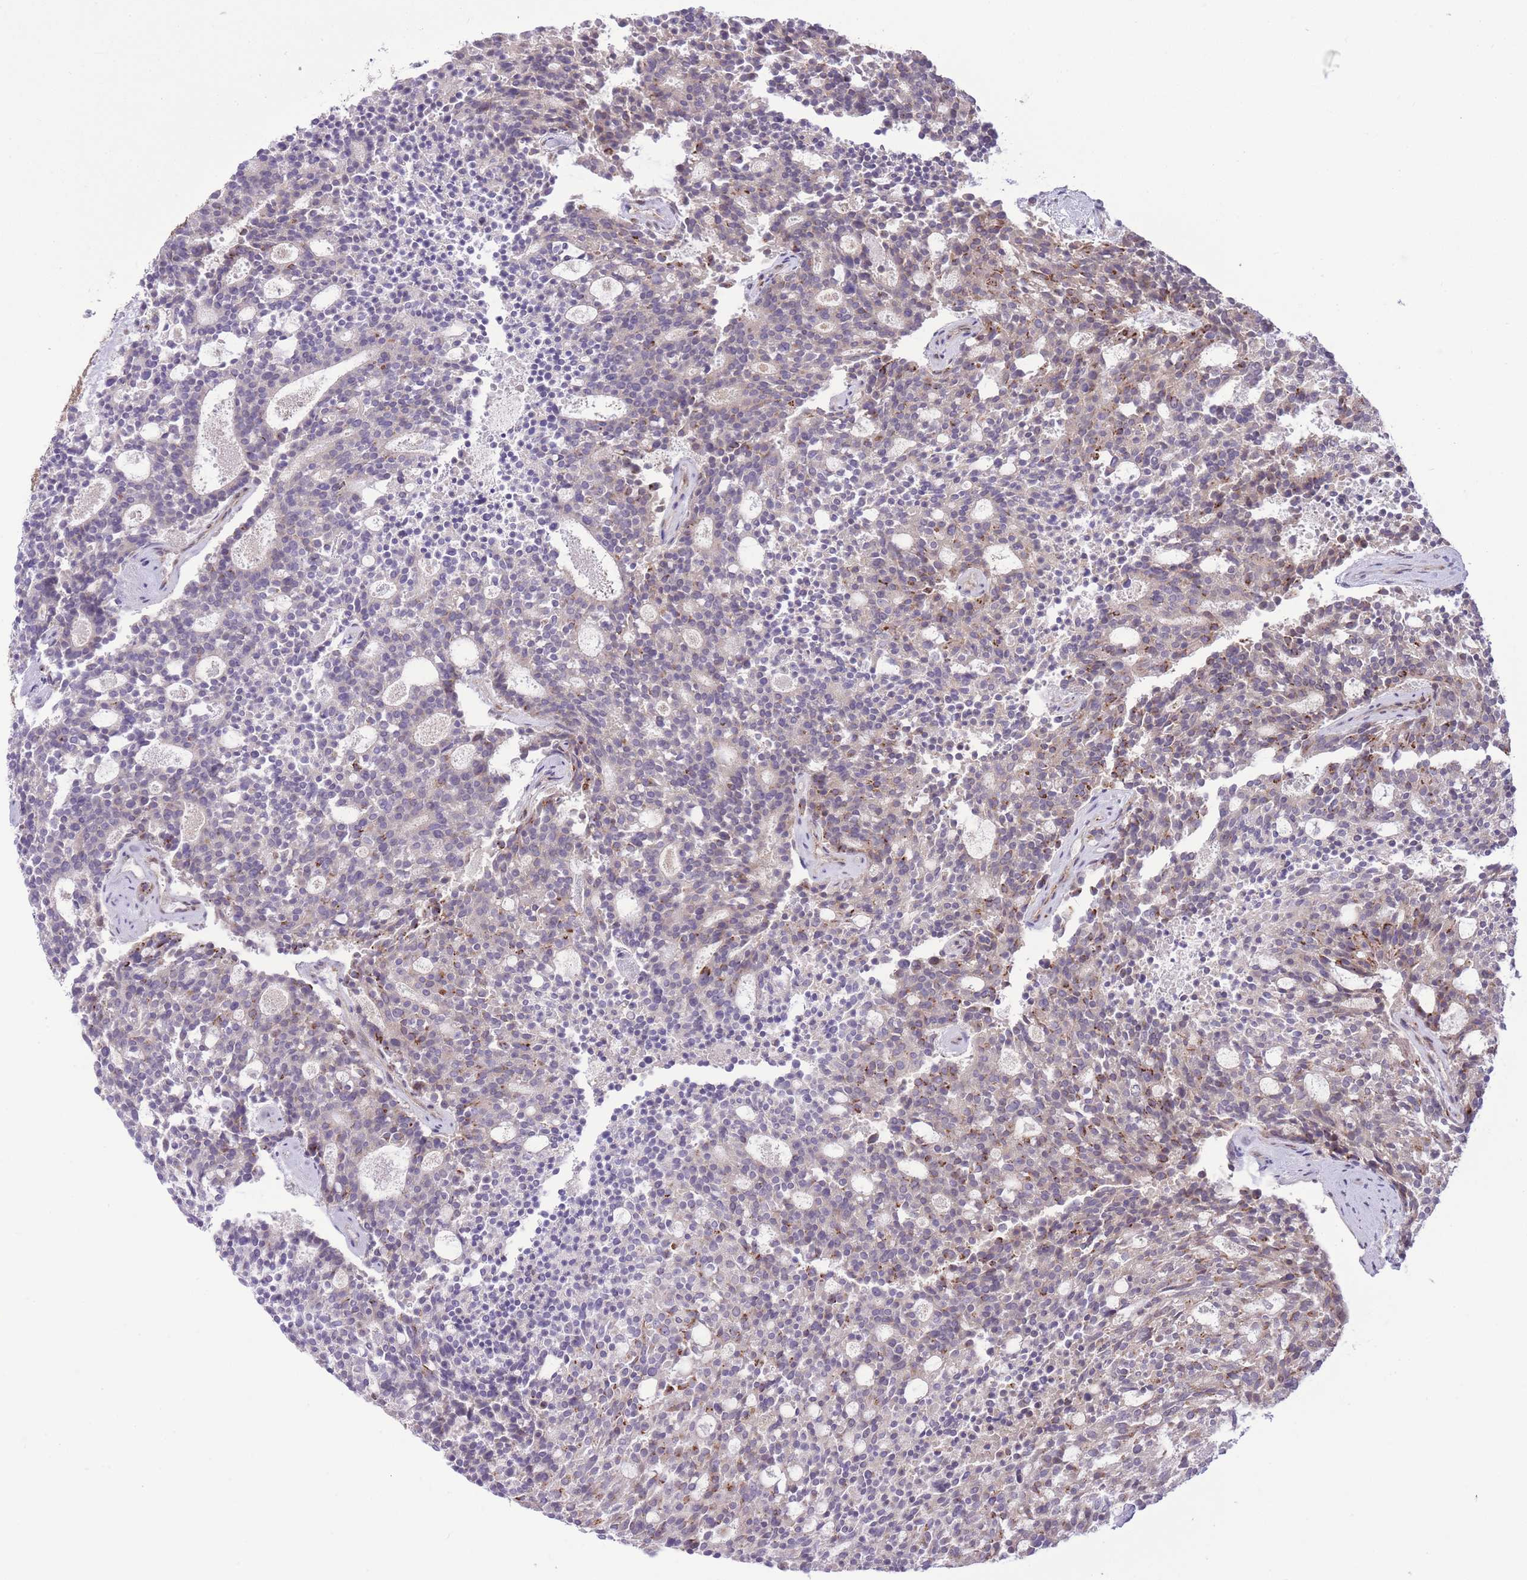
{"staining": {"intensity": "moderate", "quantity": "<25%", "location": "cytoplasmic/membranous"}, "tissue": "carcinoid", "cell_type": "Tumor cells", "image_type": "cancer", "snomed": [{"axis": "morphology", "description": "Carcinoid, malignant, NOS"}, {"axis": "topography", "description": "Pancreas"}], "caption": "Carcinoid (malignant) stained for a protein (brown) demonstrates moderate cytoplasmic/membranous positive staining in approximately <25% of tumor cells.", "gene": "ZBED5", "patient": {"sex": "female", "age": 54}}